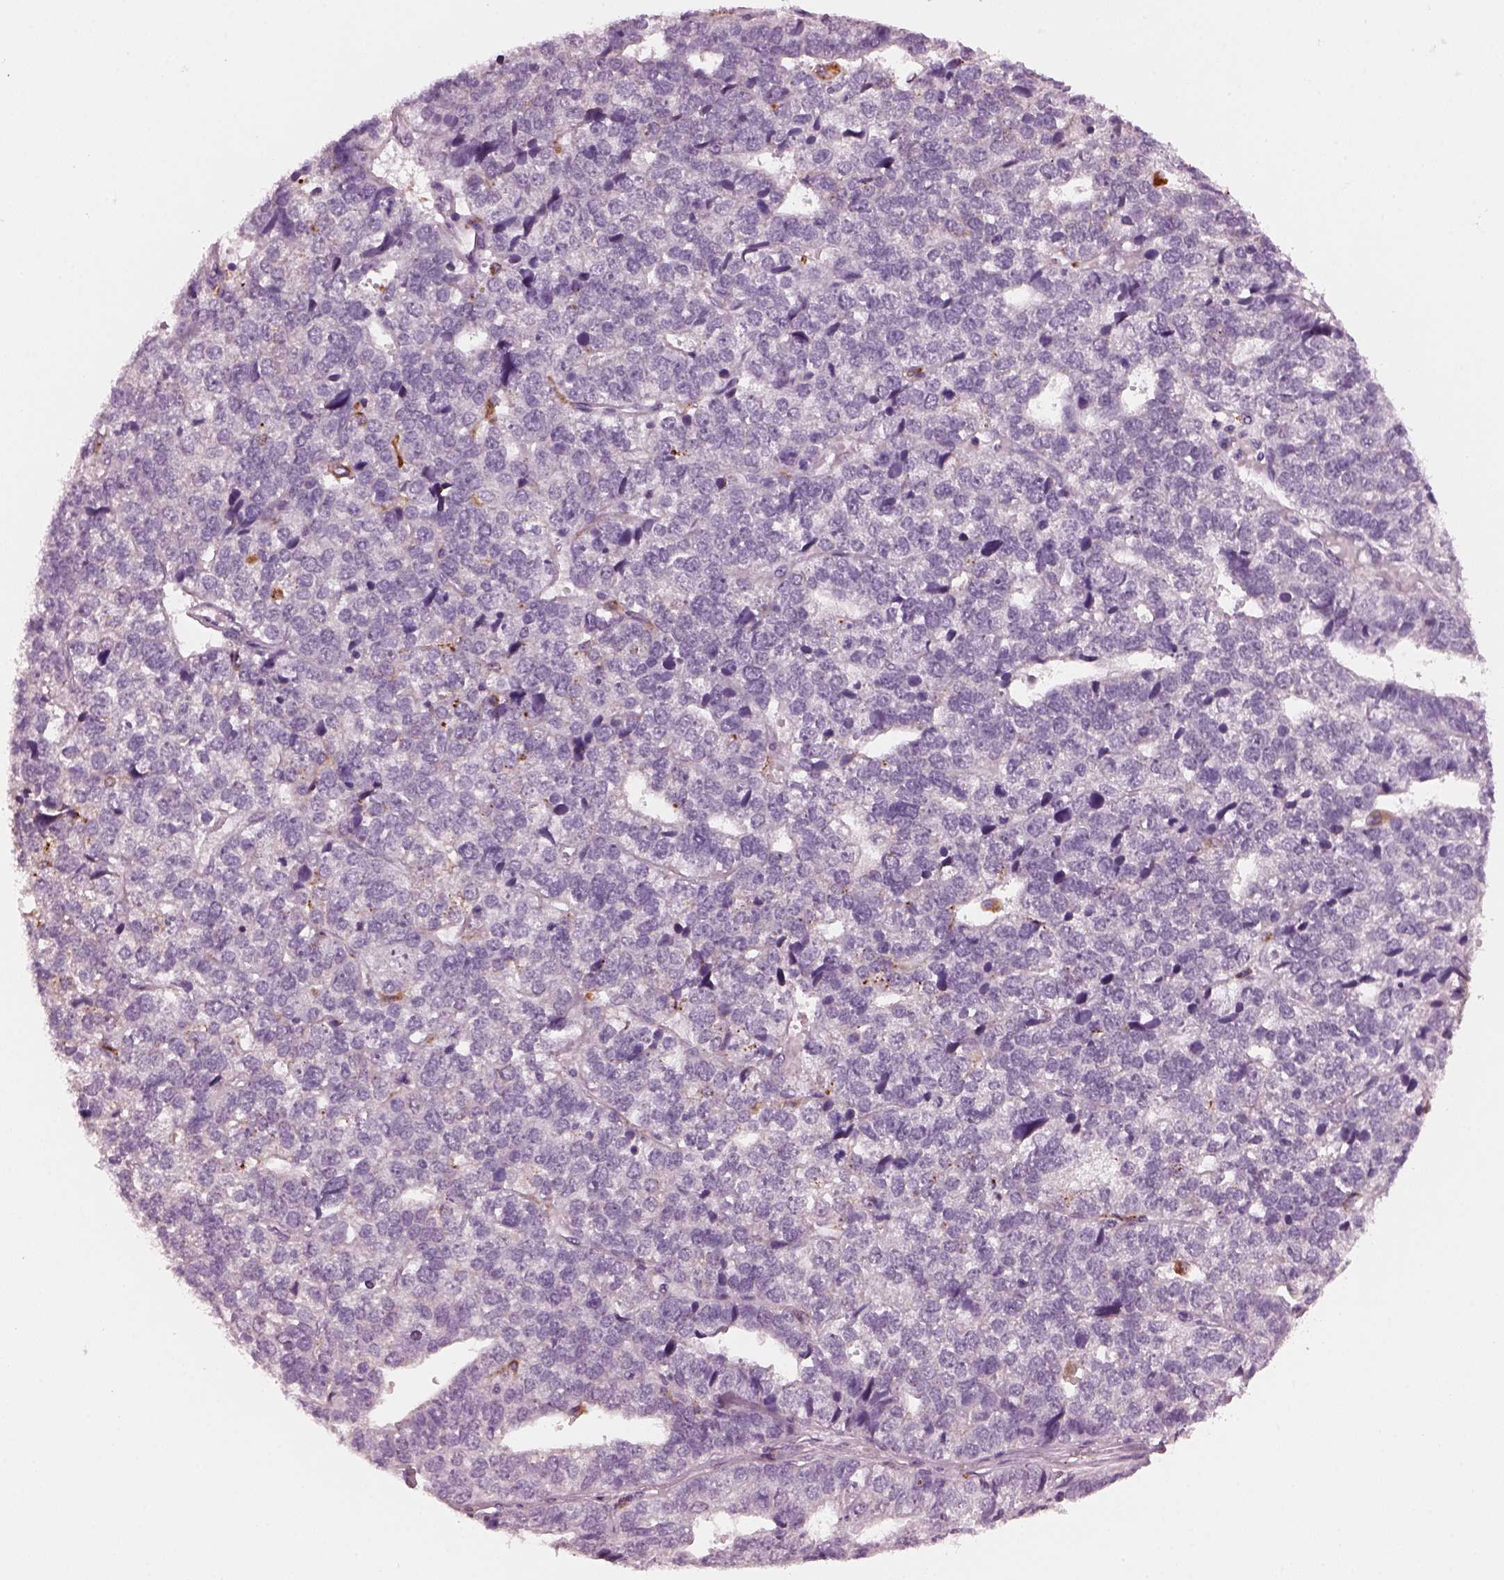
{"staining": {"intensity": "negative", "quantity": "none", "location": "none"}, "tissue": "stomach cancer", "cell_type": "Tumor cells", "image_type": "cancer", "snomed": [{"axis": "morphology", "description": "Adenocarcinoma, NOS"}, {"axis": "topography", "description": "Stomach"}], "caption": "Immunohistochemistry (IHC) micrograph of stomach cancer (adenocarcinoma) stained for a protein (brown), which reveals no staining in tumor cells.", "gene": "SLAMF8", "patient": {"sex": "male", "age": 69}}